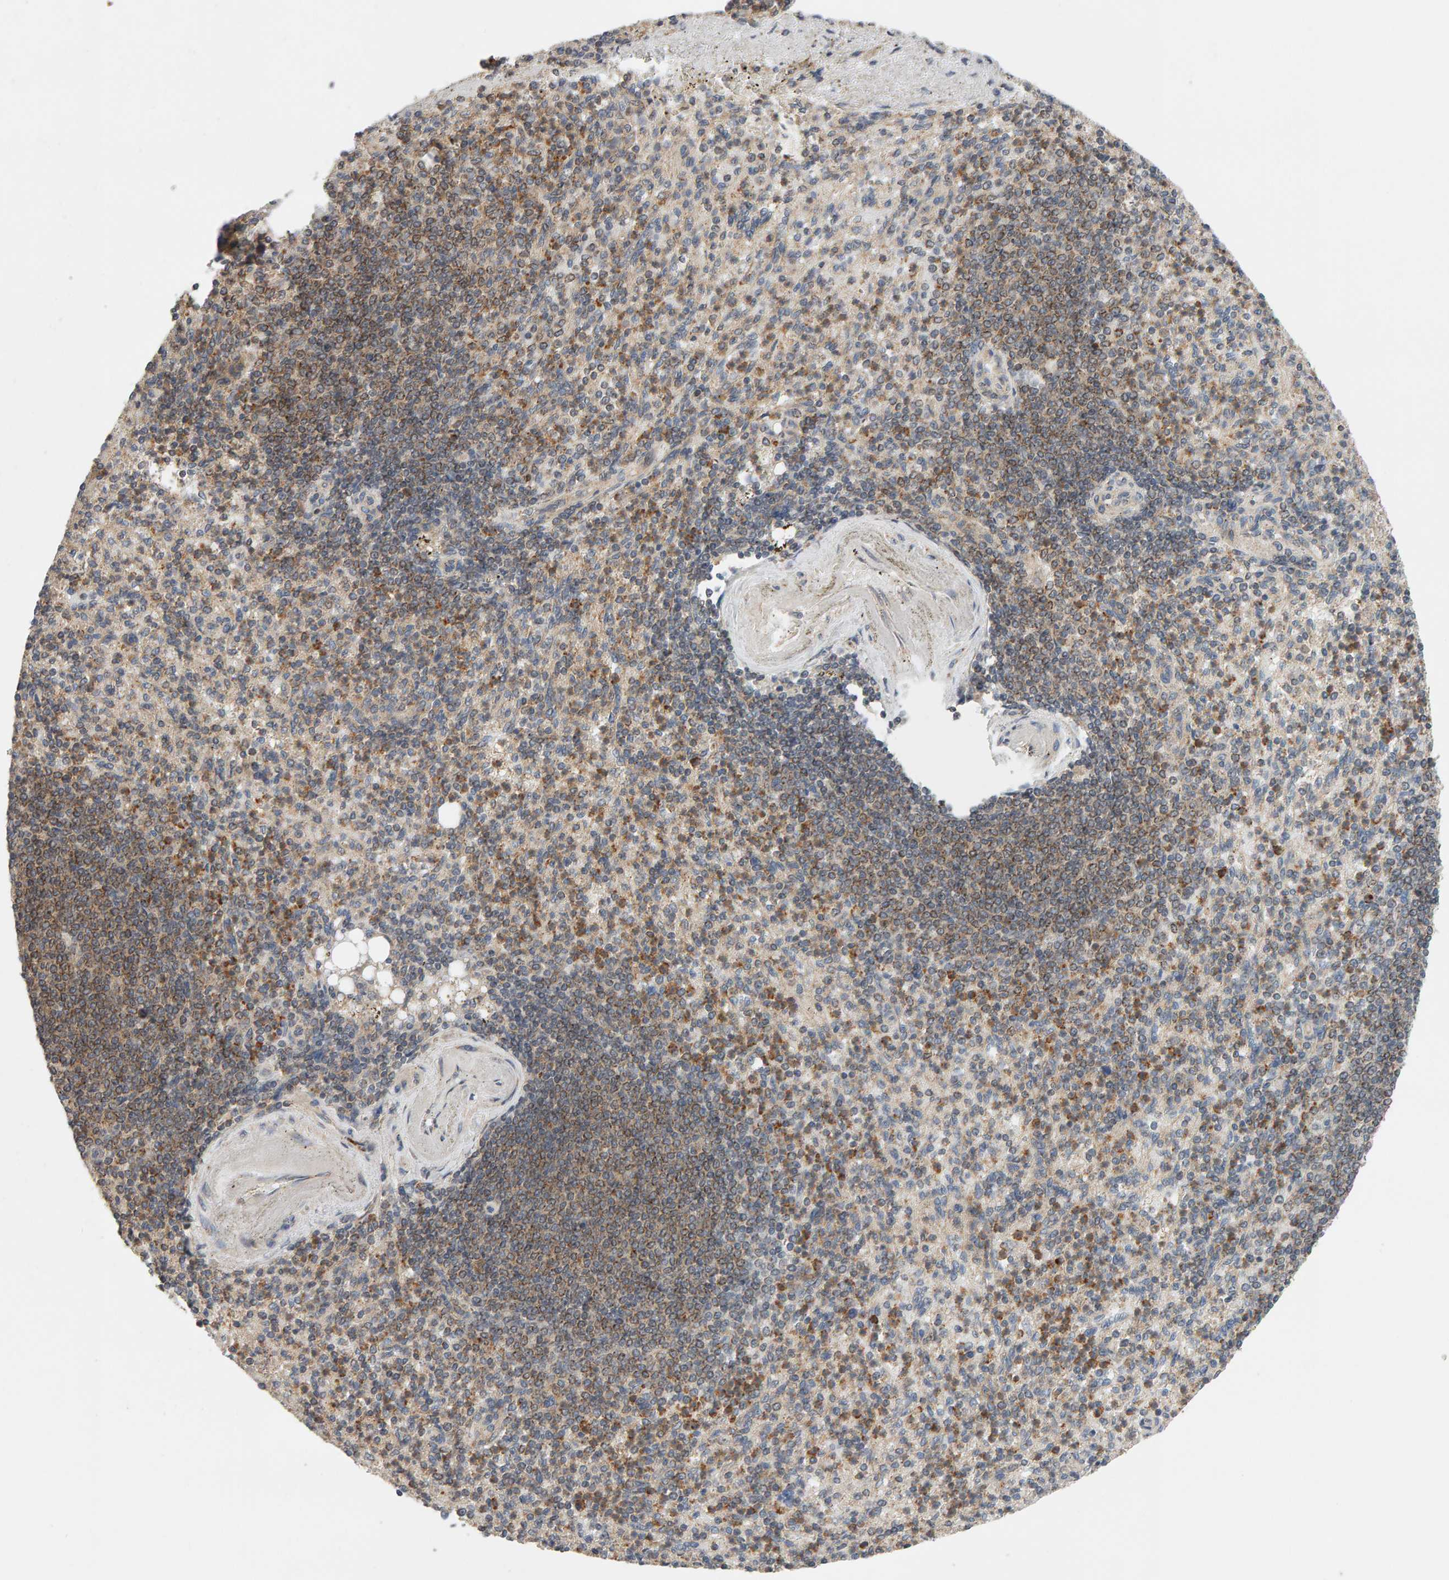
{"staining": {"intensity": "weak", "quantity": ">75%", "location": "cytoplasmic/membranous"}, "tissue": "spleen", "cell_type": "Cells in red pulp", "image_type": "normal", "snomed": [{"axis": "morphology", "description": "Normal tissue, NOS"}, {"axis": "topography", "description": "Spleen"}], "caption": "Protein staining of benign spleen shows weak cytoplasmic/membranous staining in about >75% of cells in red pulp.", "gene": "DNAJC7", "patient": {"sex": "female", "age": 74}}